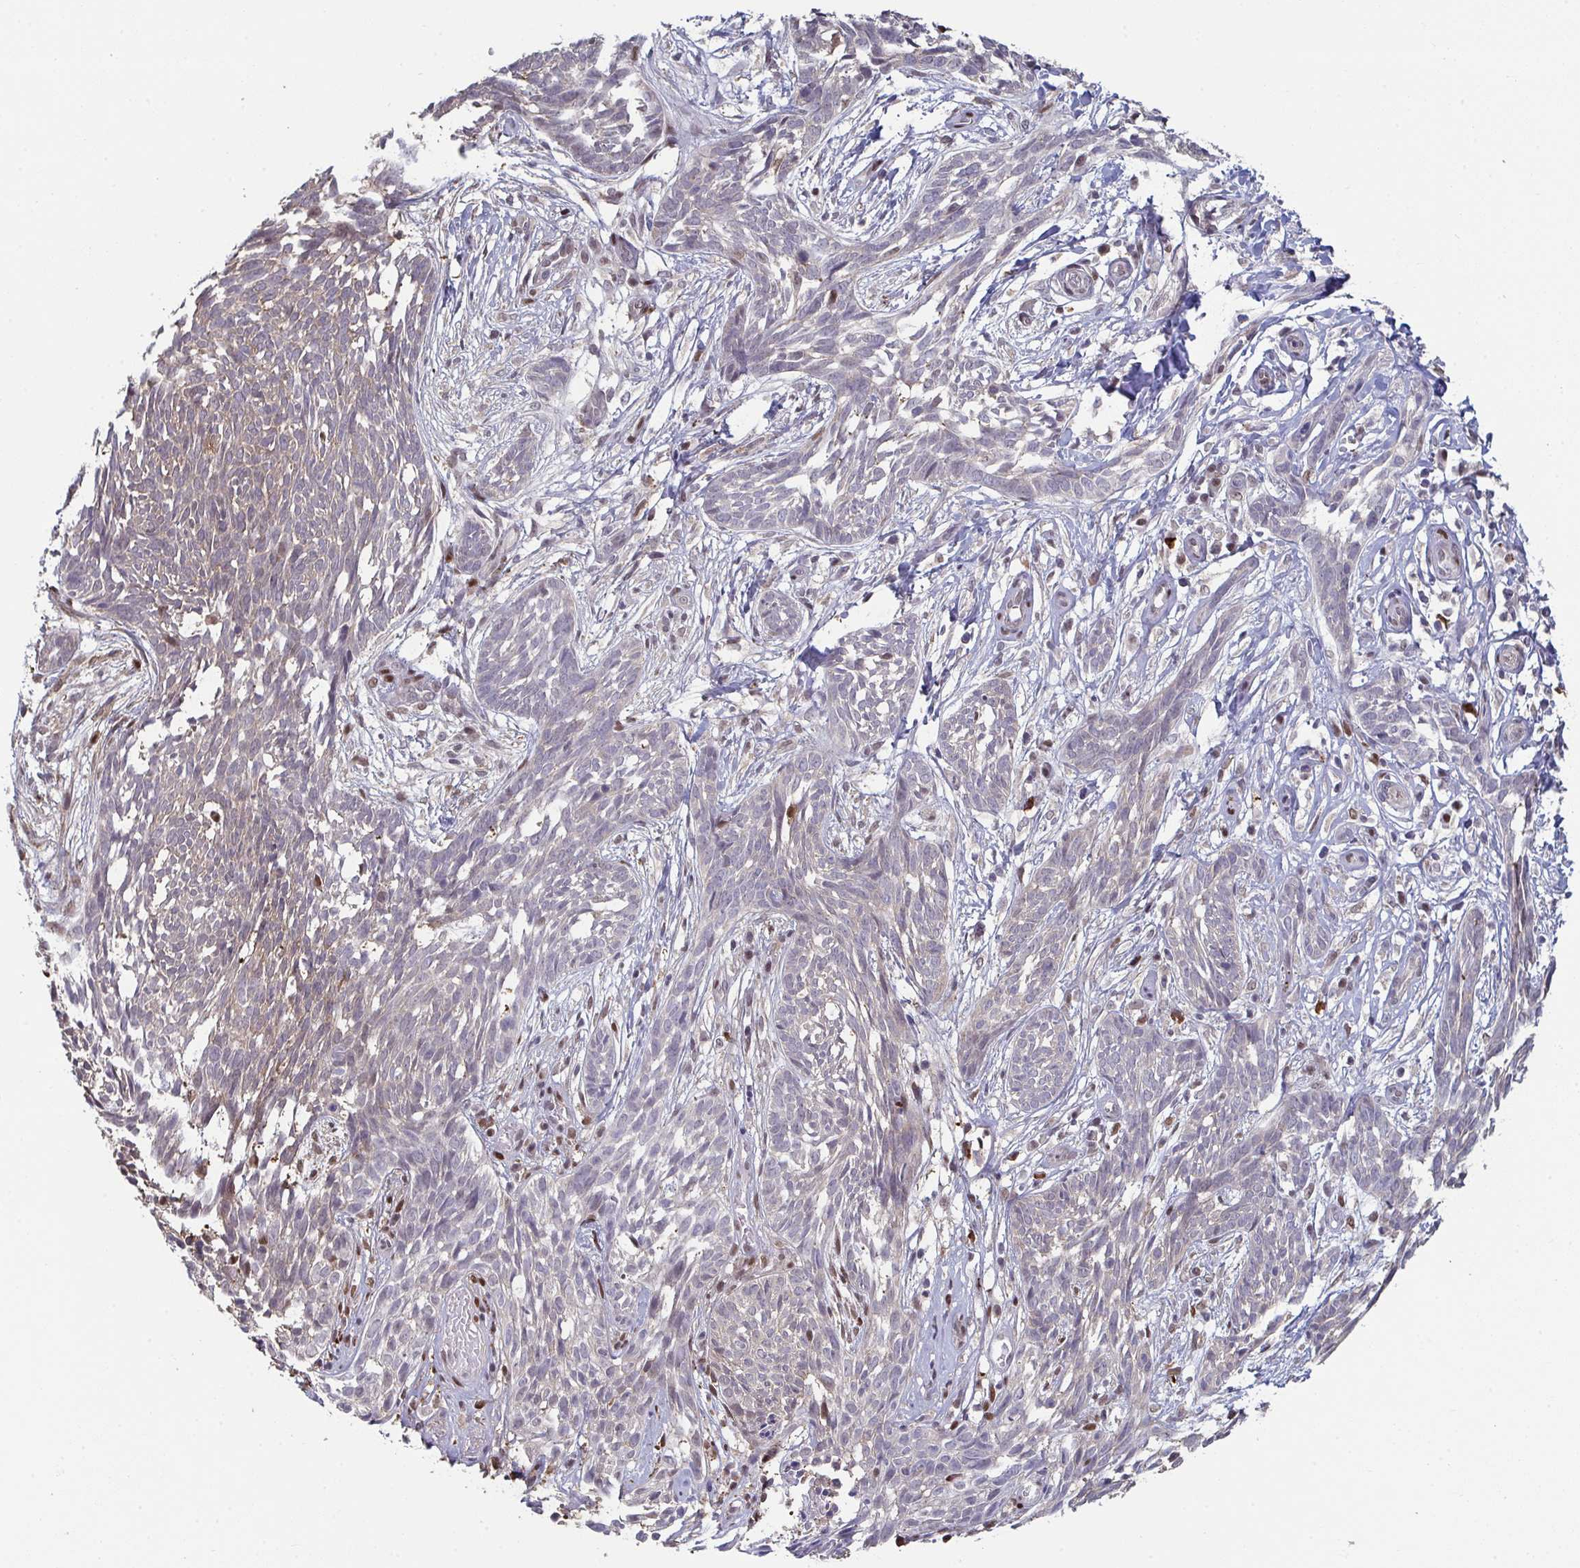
{"staining": {"intensity": "negative", "quantity": "none", "location": "none"}, "tissue": "skin cancer", "cell_type": "Tumor cells", "image_type": "cancer", "snomed": [{"axis": "morphology", "description": "Basal cell carcinoma"}, {"axis": "topography", "description": "Skin"}, {"axis": "topography", "description": "Skin, foot"}], "caption": "A high-resolution image shows immunohistochemistry staining of skin cancer (basal cell carcinoma), which displays no significant positivity in tumor cells.", "gene": "ACD", "patient": {"sex": "female", "age": 86}}